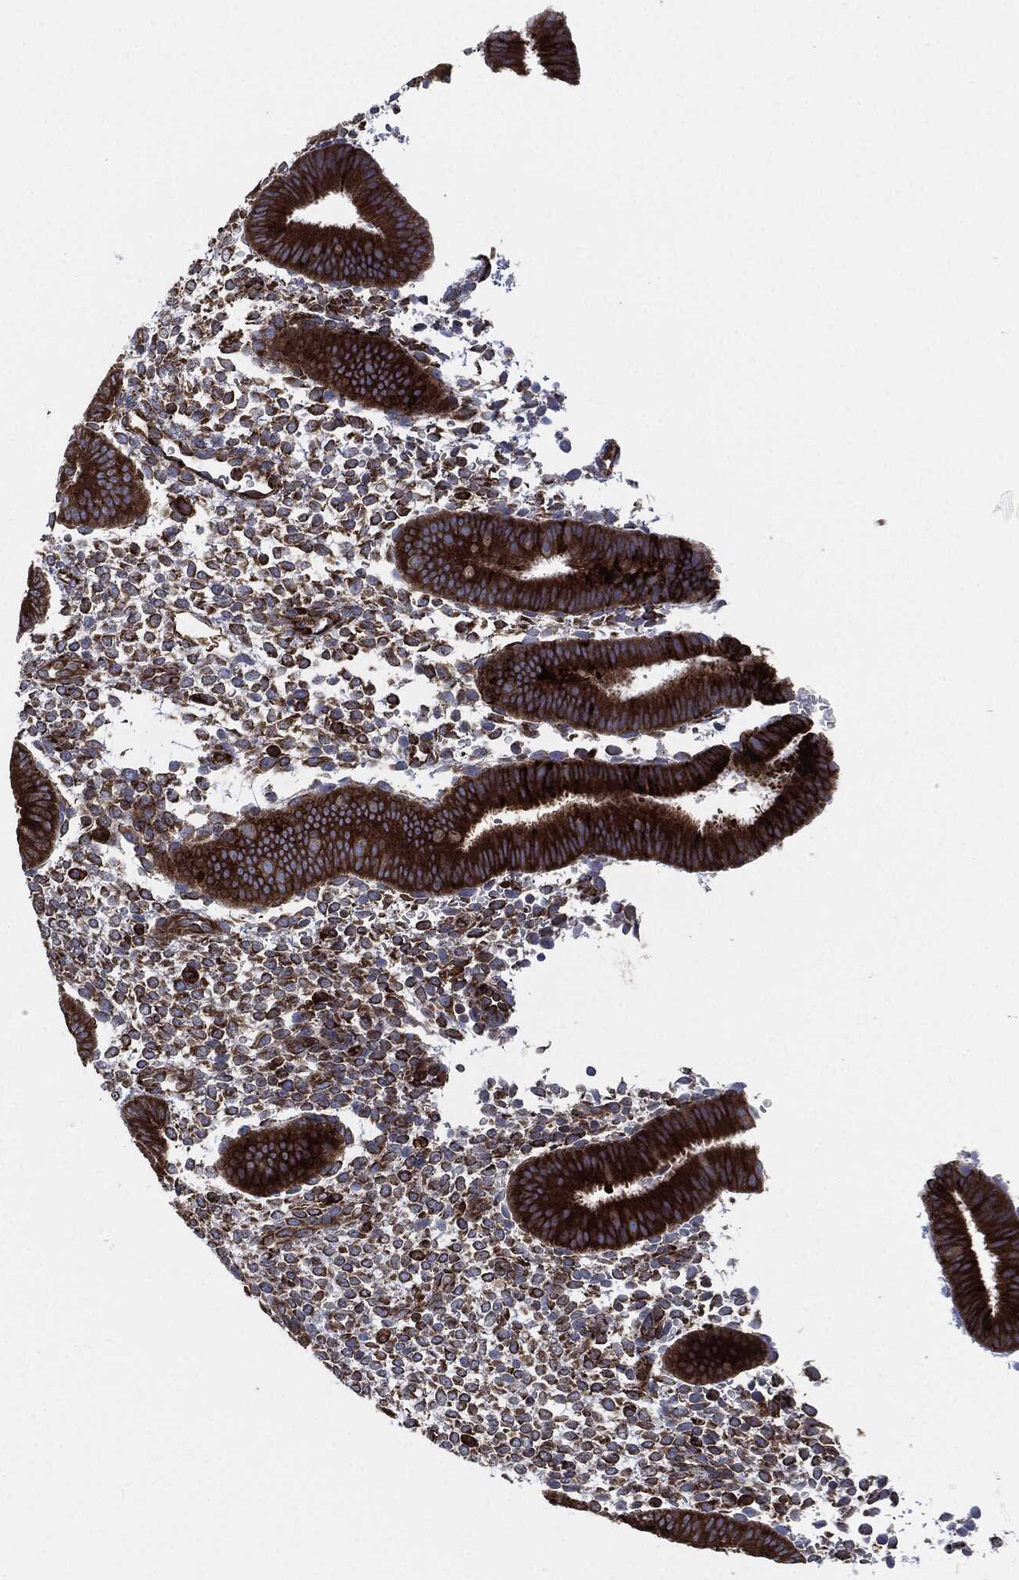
{"staining": {"intensity": "moderate", "quantity": "<25%", "location": "cytoplasmic/membranous"}, "tissue": "endometrium", "cell_type": "Cells in endometrial stroma", "image_type": "normal", "snomed": [{"axis": "morphology", "description": "Normal tissue, NOS"}, {"axis": "topography", "description": "Endometrium"}], "caption": "Endometrium stained with a brown dye exhibits moderate cytoplasmic/membranous positive staining in about <25% of cells in endometrial stroma.", "gene": "CALR", "patient": {"sex": "female", "age": 39}}